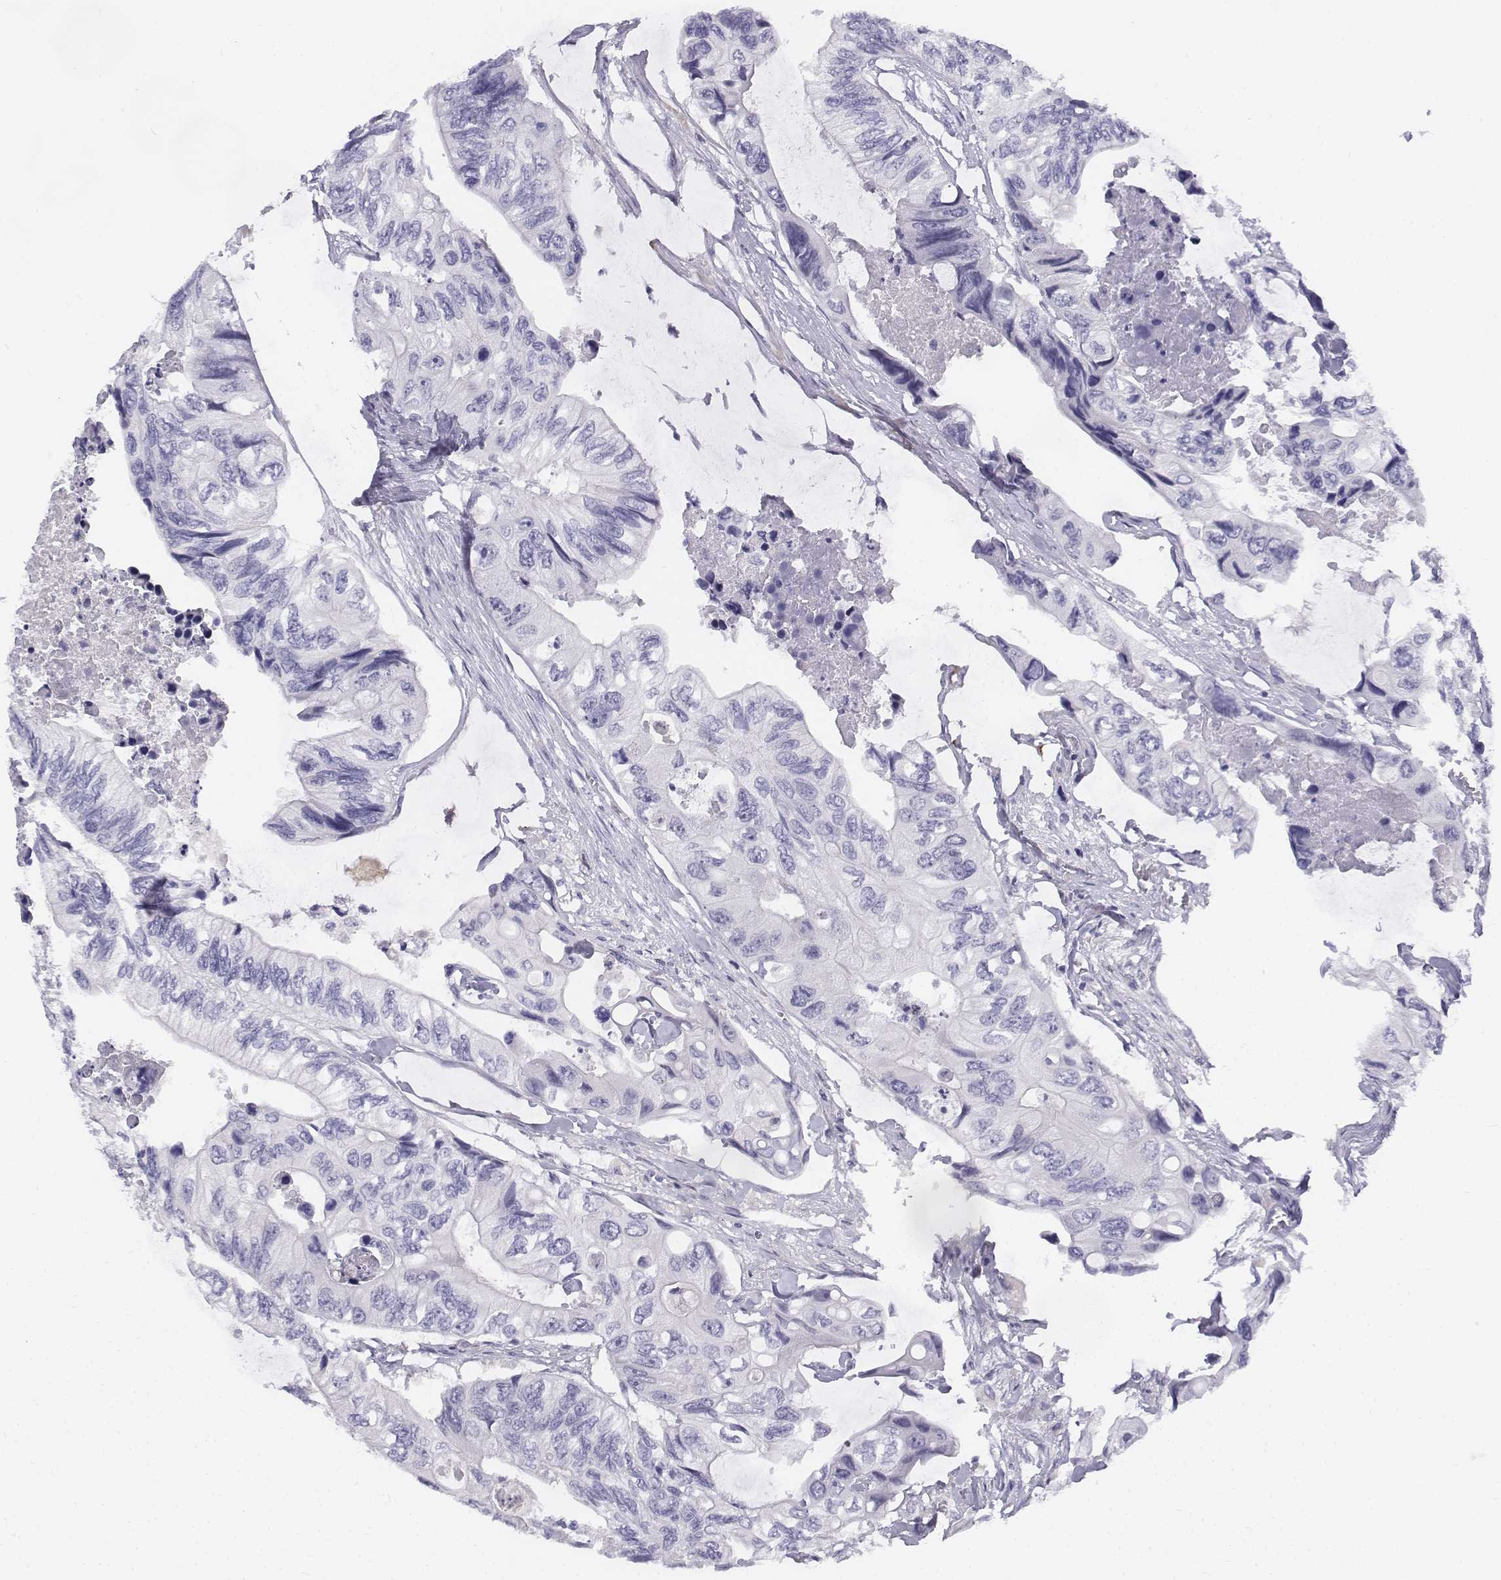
{"staining": {"intensity": "negative", "quantity": "none", "location": "none"}, "tissue": "colorectal cancer", "cell_type": "Tumor cells", "image_type": "cancer", "snomed": [{"axis": "morphology", "description": "Adenocarcinoma, NOS"}, {"axis": "topography", "description": "Rectum"}], "caption": "There is no significant expression in tumor cells of adenocarcinoma (colorectal).", "gene": "TH", "patient": {"sex": "male", "age": 63}}